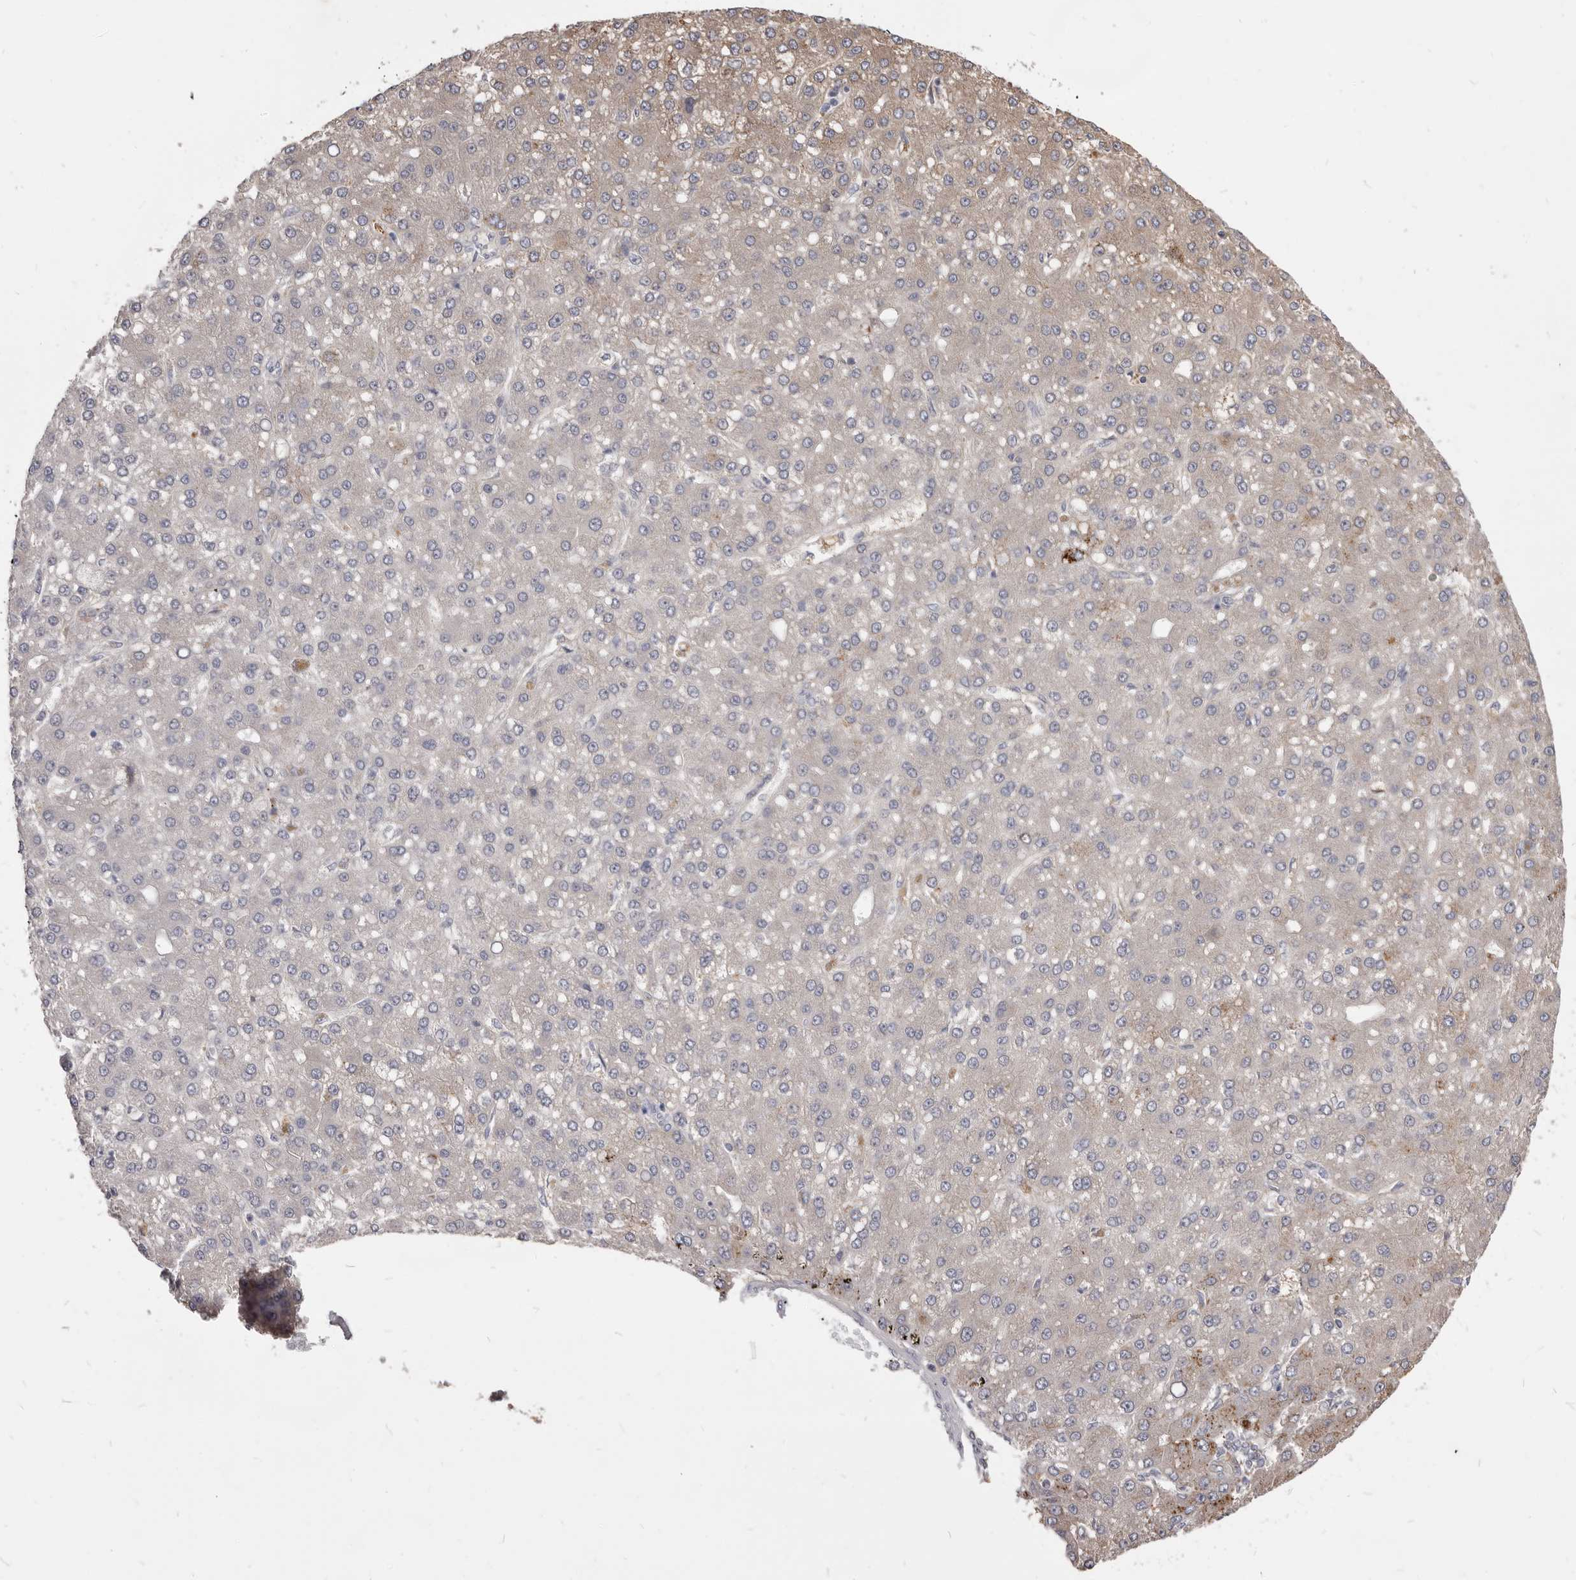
{"staining": {"intensity": "weak", "quantity": "<25%", "location": "cytoplasmic/membranous"}, "tissue": "liver cancer", "cell_type": "Tumor cells", "image_type": "cancer", "snomed": [{"axis": "morphology", "description": "Carcinoma, Hepatocellular, NOS"}, {"axis": "topography", "description": "Liver"}], "caption": "Image shows no protein staining in tumor cells of liver hepatocellular carcinoma tissue.", "gene": "VPS45", "patient": {"sex": "male", "age": 67}}